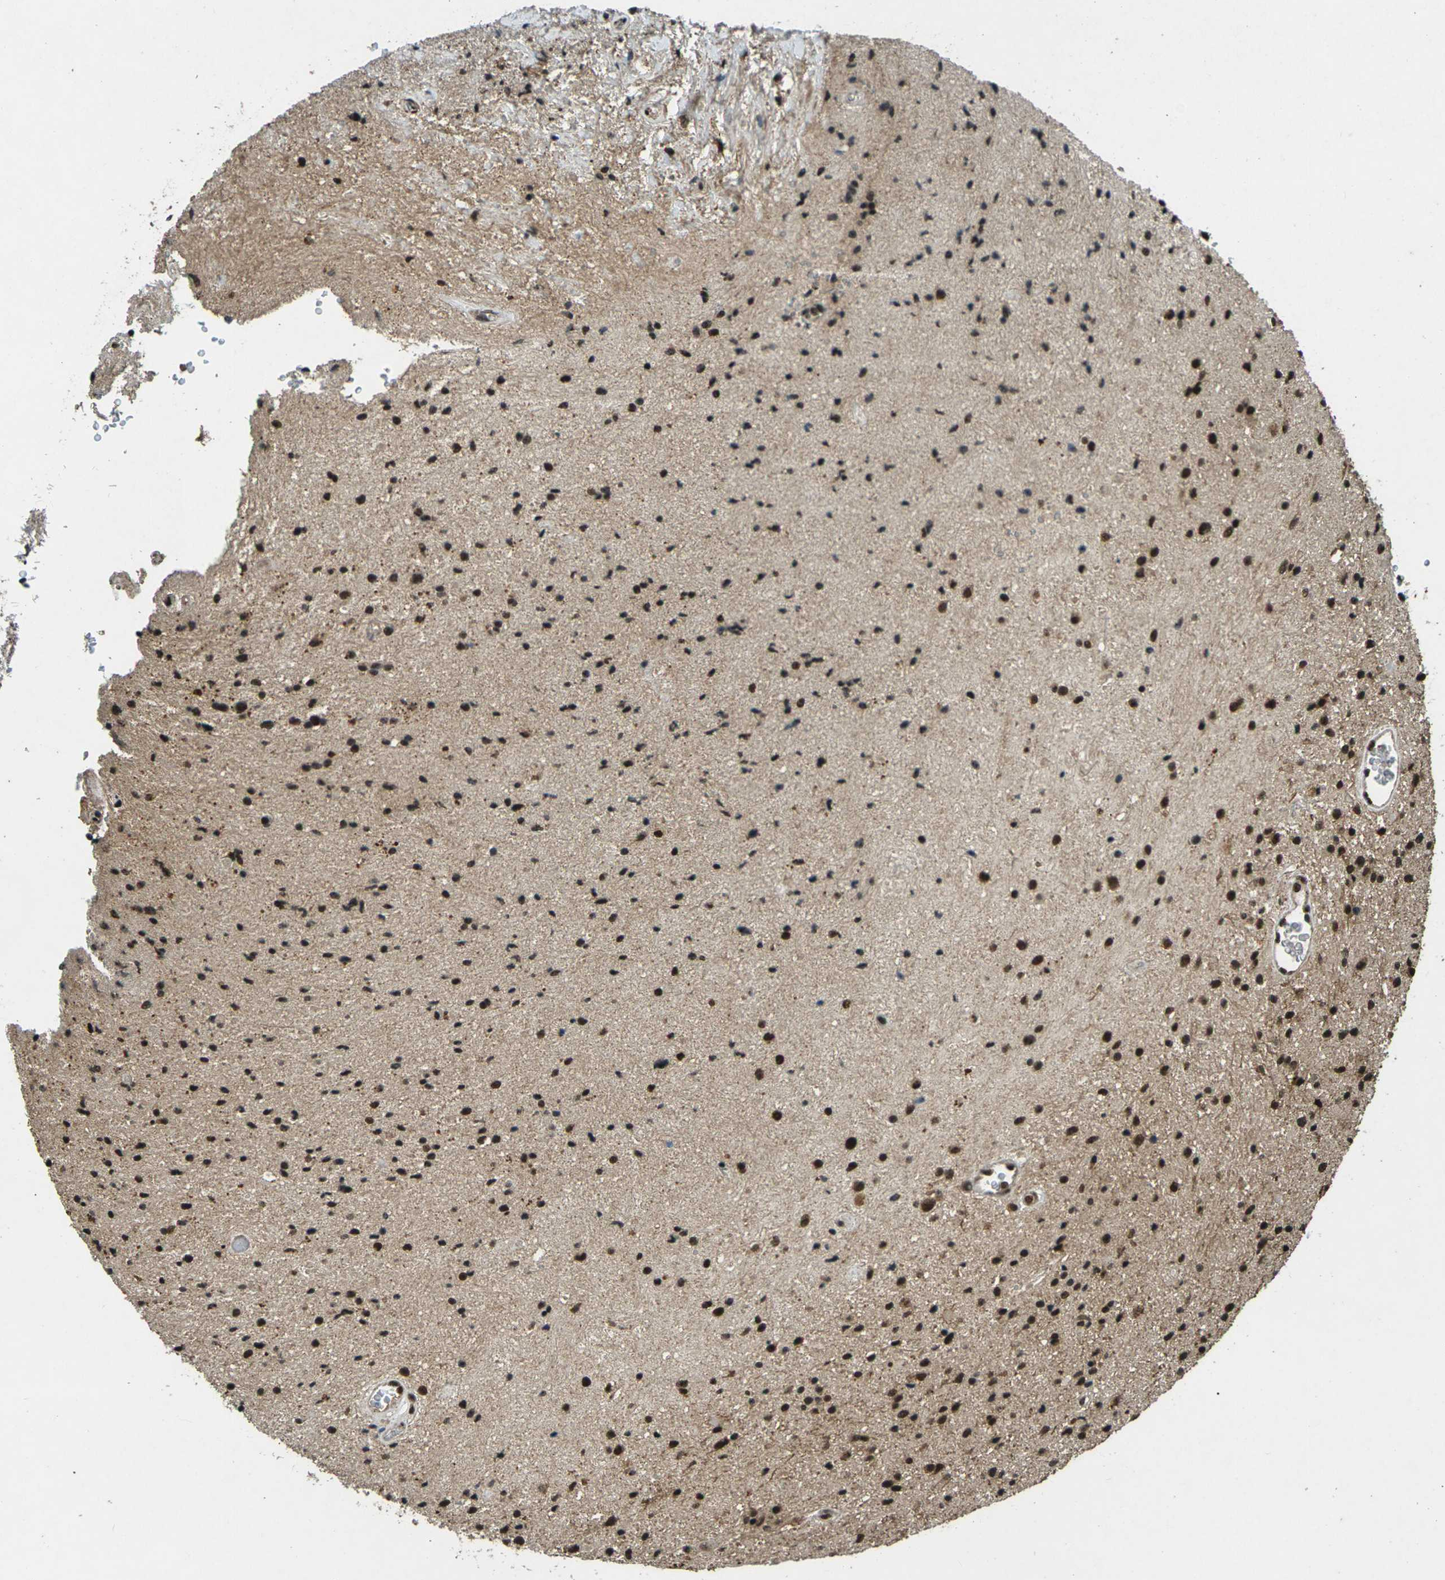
{"staining": {"intensity": "strong", "quantity": ">75%", "location": "nuclear"}, "tissue": "glioma", "cell_type": "Tumor cells", "image_type": "cancer", "snomed": [{"axis": "morphology", "description": "Glioma, malignant, High grade"}, {"axis": "topography", "description": "Brain"}], "caption": "The micrograph demonstrates a brown stain indicating the presence of a protein in the nuclear of tumor cells in glioma.", "gene": "NR4A2", "patient": {"sex": "male", "age": 33}}